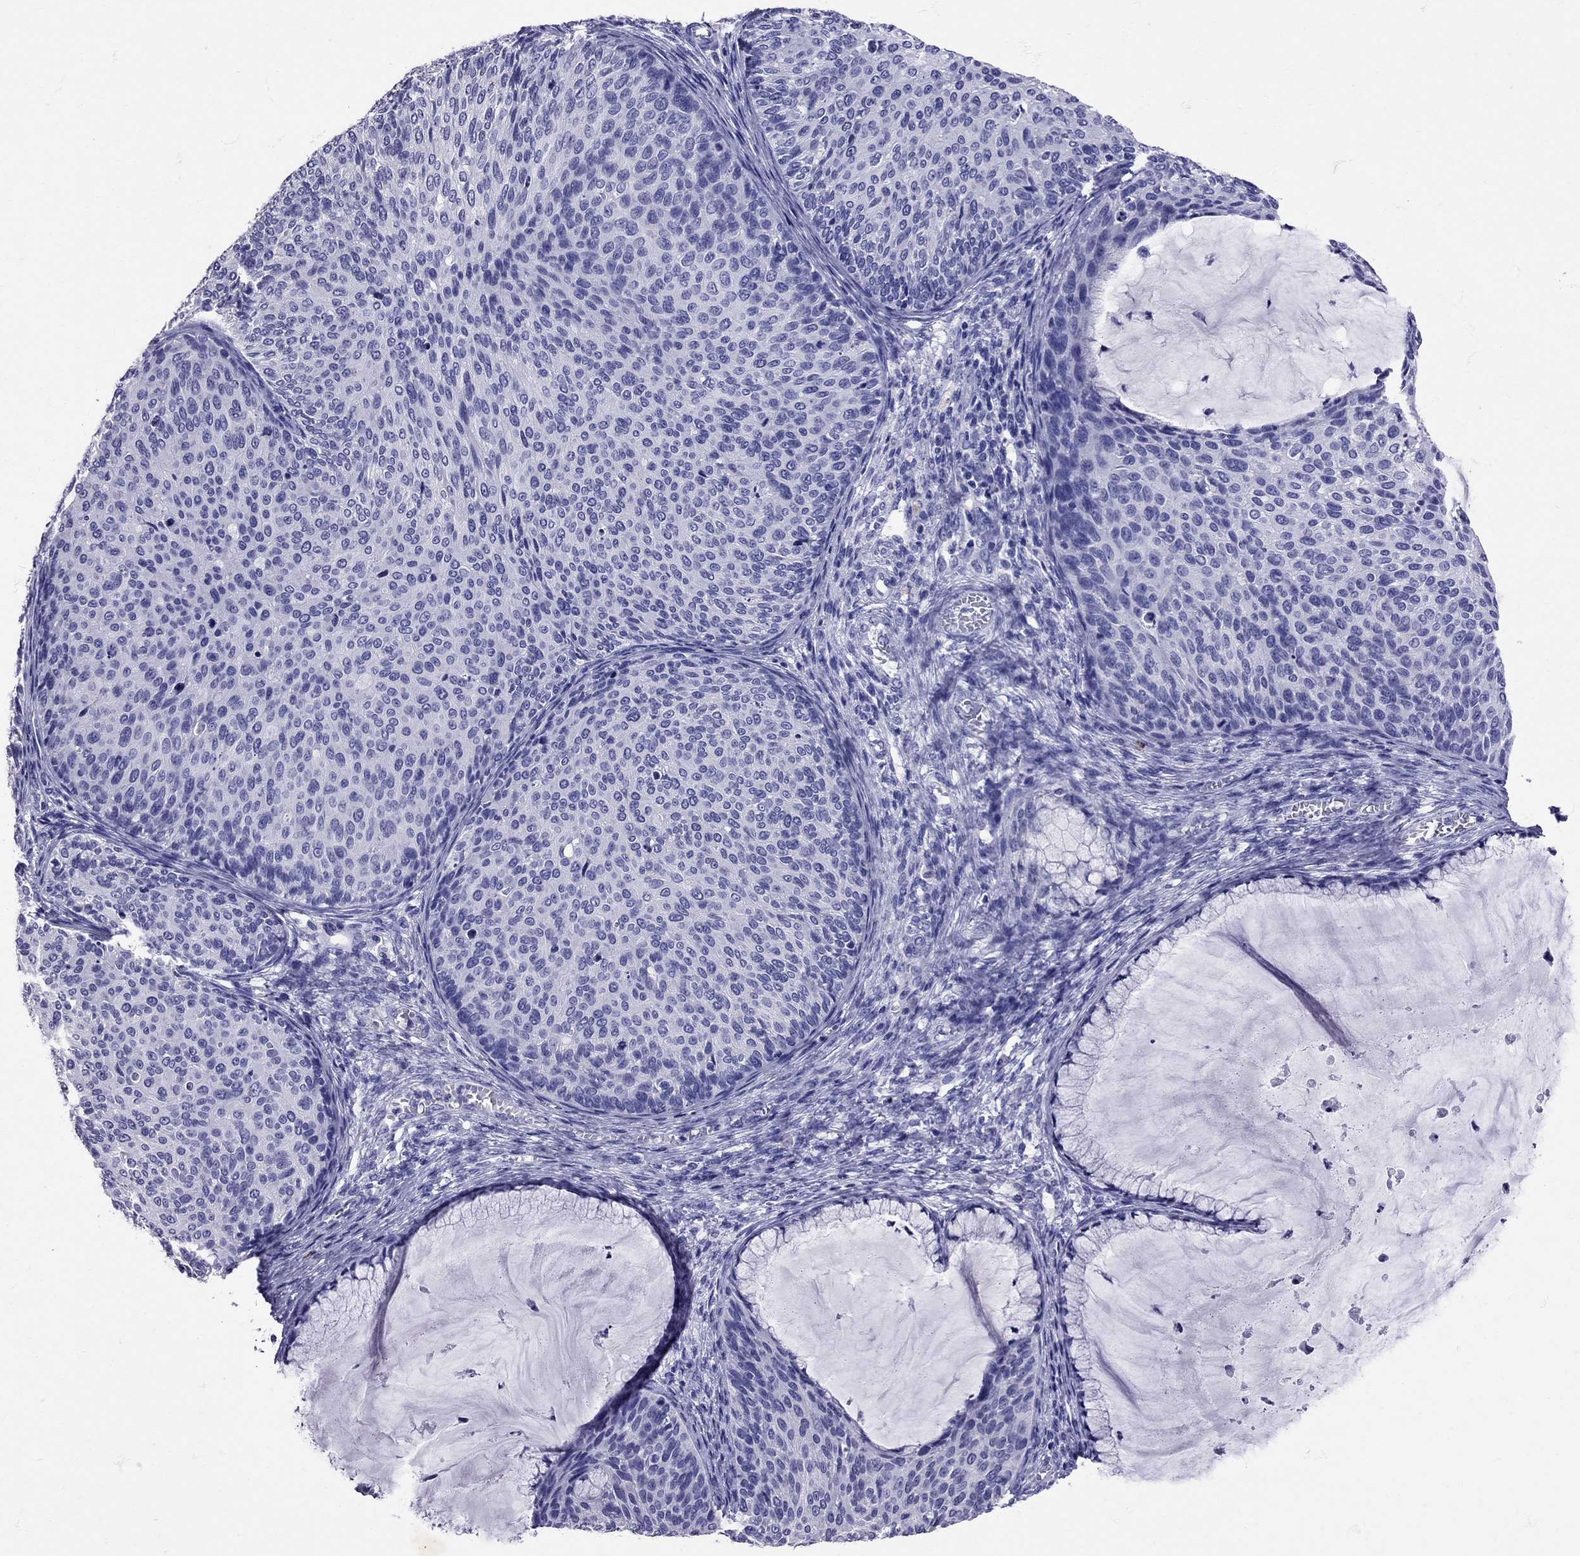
{"staining": {"intensity": "negative", "quantity": "none", "location": "none"}, "tissue": "cervical cancer", "cell_type": "Tumor cells", "image_type": "cancer", "snomed": [{"axis": "morphology", "description": "Squamous cell carcinoma, NOS"}, {"axis": "topography", "description": "Cervix"}], "caption": "IHC photomicrograph of neoplastic tissue: human cervical cancer stained with DAB (3,3'-diaminobenzidine) exhibits no significant protein expression in tumor cells.", "gene": "AVP", "patient": {"sex": "female", "age": 36}}